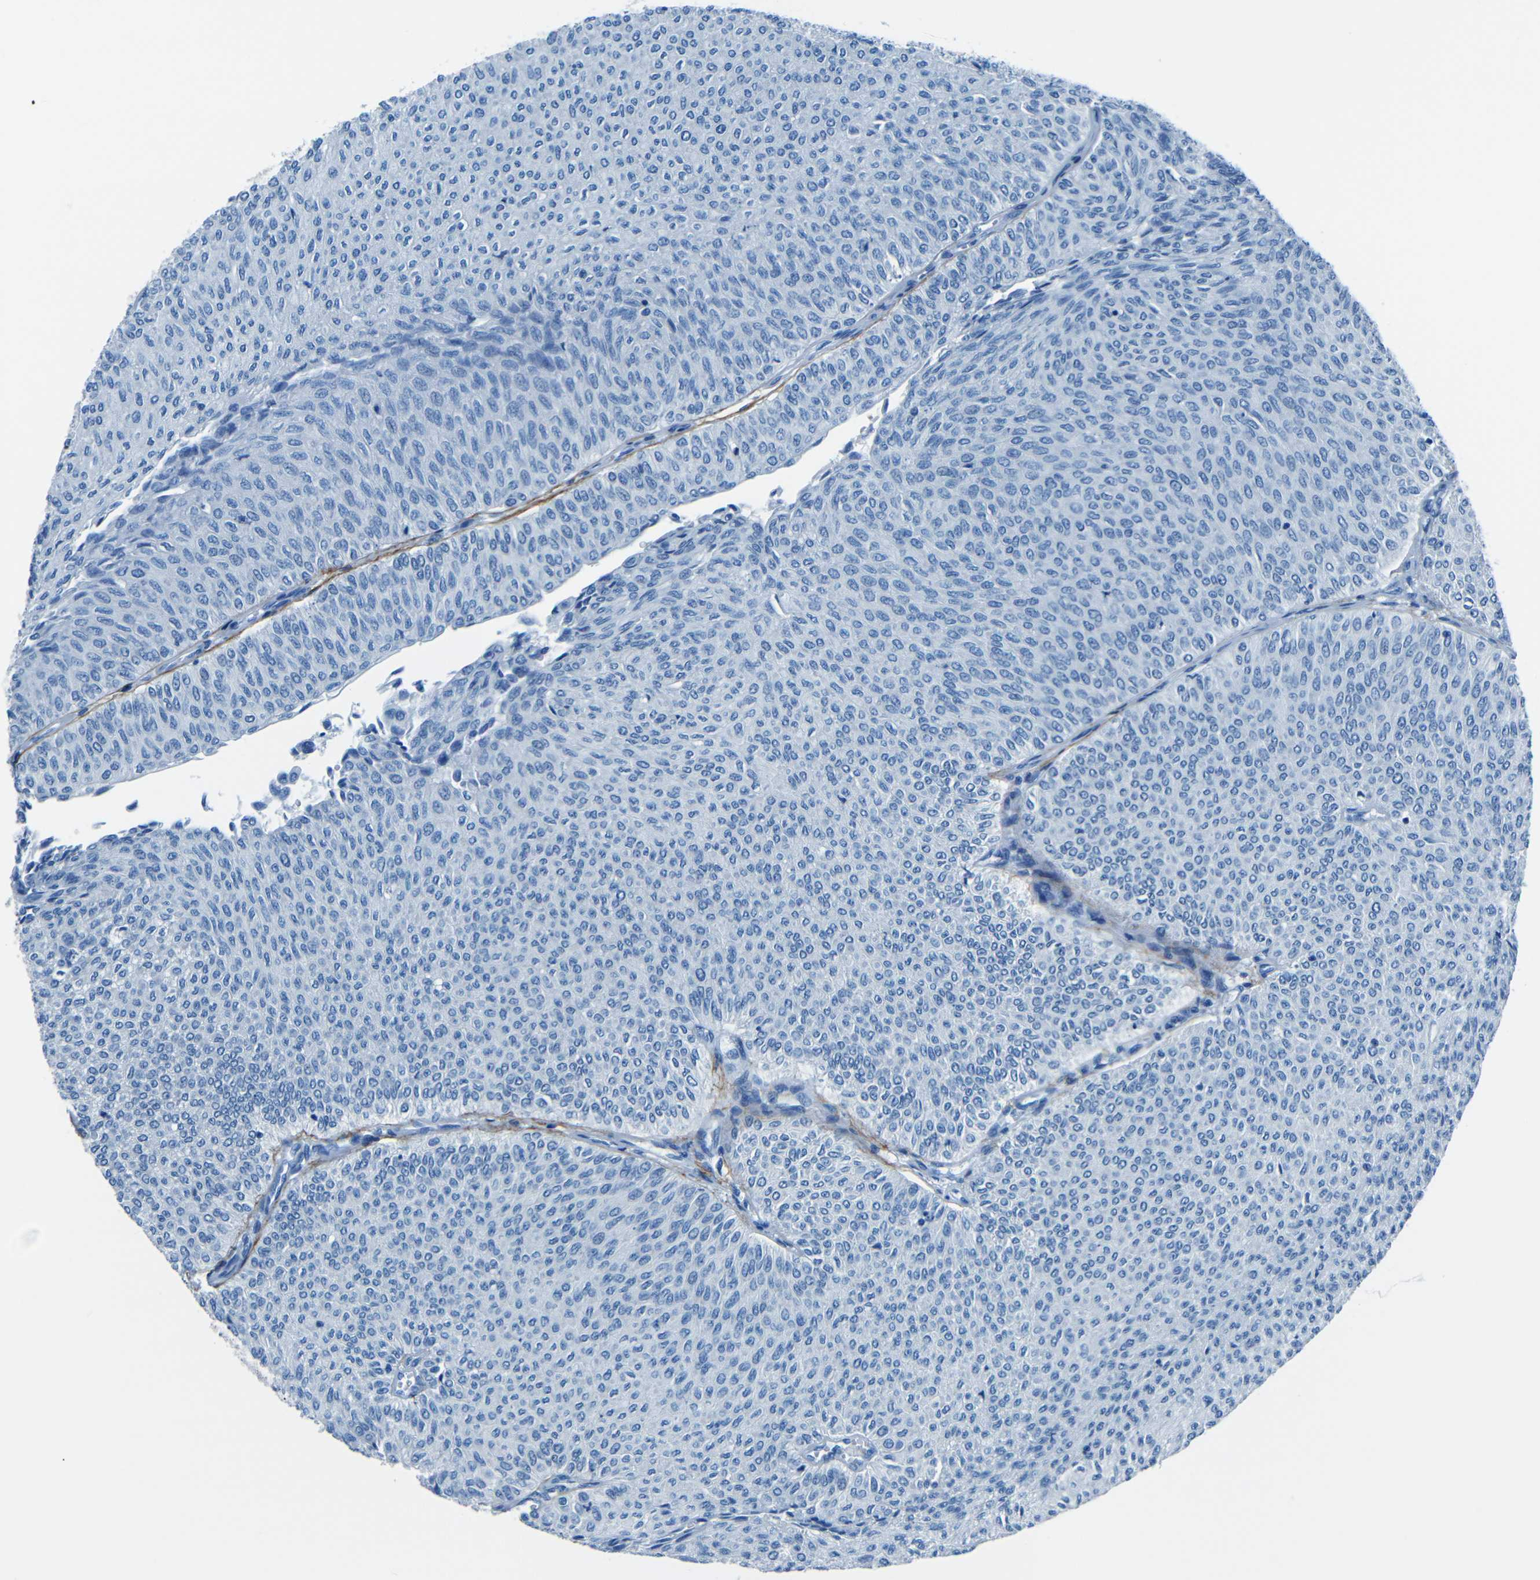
{"staining": {"intensity": "negative", "quantity": "none", "location": "none"}, "tissue": "urothelial cancer", "cell_type": "Tumor cells", "image_type": "cancer", "snomed": [{"axis": "morphology", "description": "Urothelial carcinoma, Low grade"}, {"axis": "topography", "description": "Urinary bladder"}], "caption": "Tumor cells are negative for brown protein staining in urothelial carcinoma (low-grade). (DAB IHC visualized using brightfield microscopy, high magnification).", "gene": "FBN2", "patient": {"sex": "male", "age": 78}}